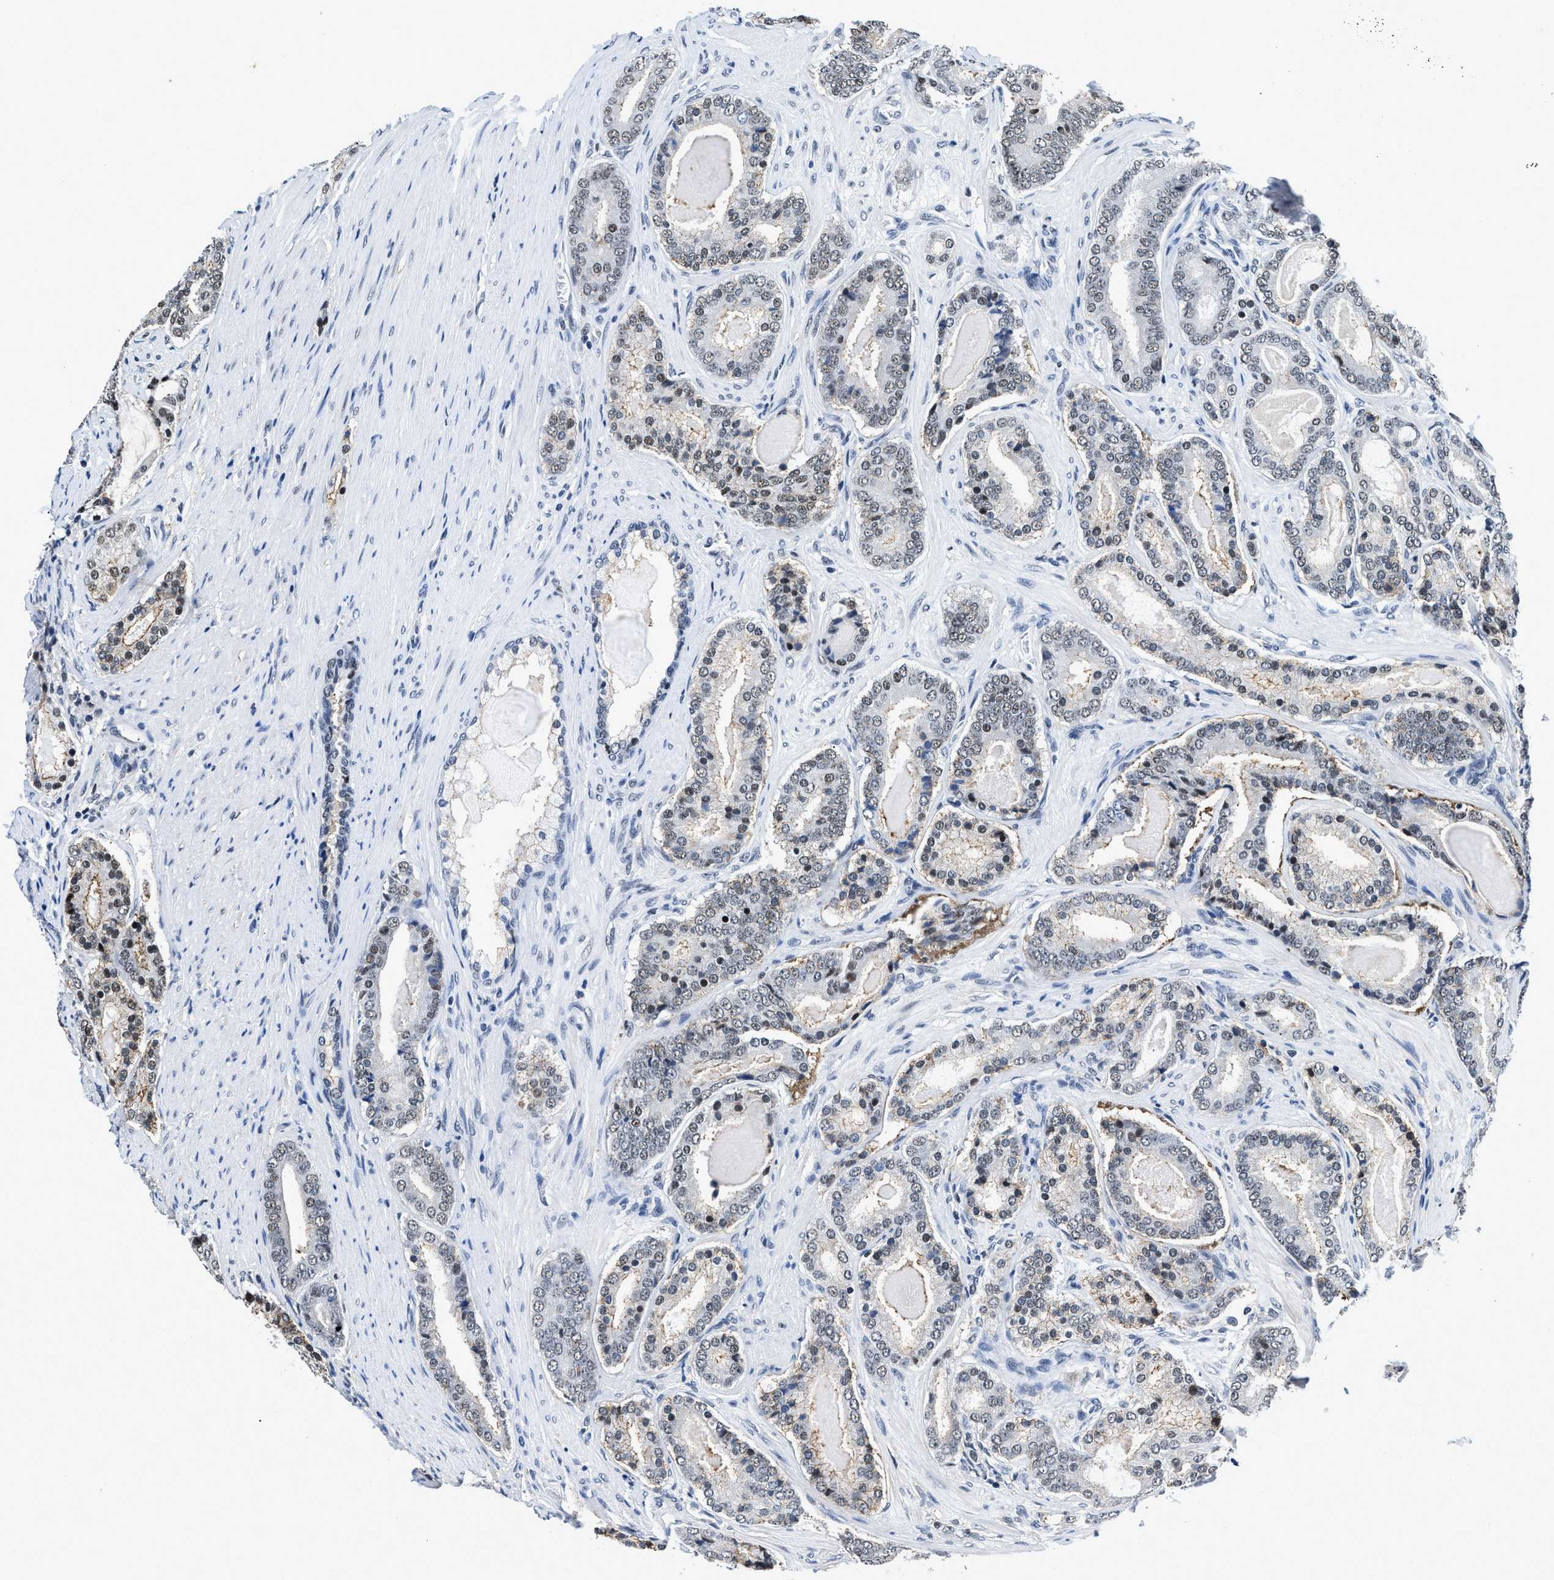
{"staining": {"intensity": "weak", "quantity": "25%-75%", "location": "nuclear"}, "tissue": "prostate cancer", "cell_type": "Tumor cells", "image_type": "cancer", "snomed": [{"axis": "morphology", "description": "Adenocarcinoma, High grade"}, {"axis": "topography", "description": "Prostate"}], "caption": "Human prostate high-grade adenocarcinoma stained with a protein marker demonstrates weak staining in tumor cells.", "gene": "HNRNPH2", "patient": {"sex": "male", "age": 60}}